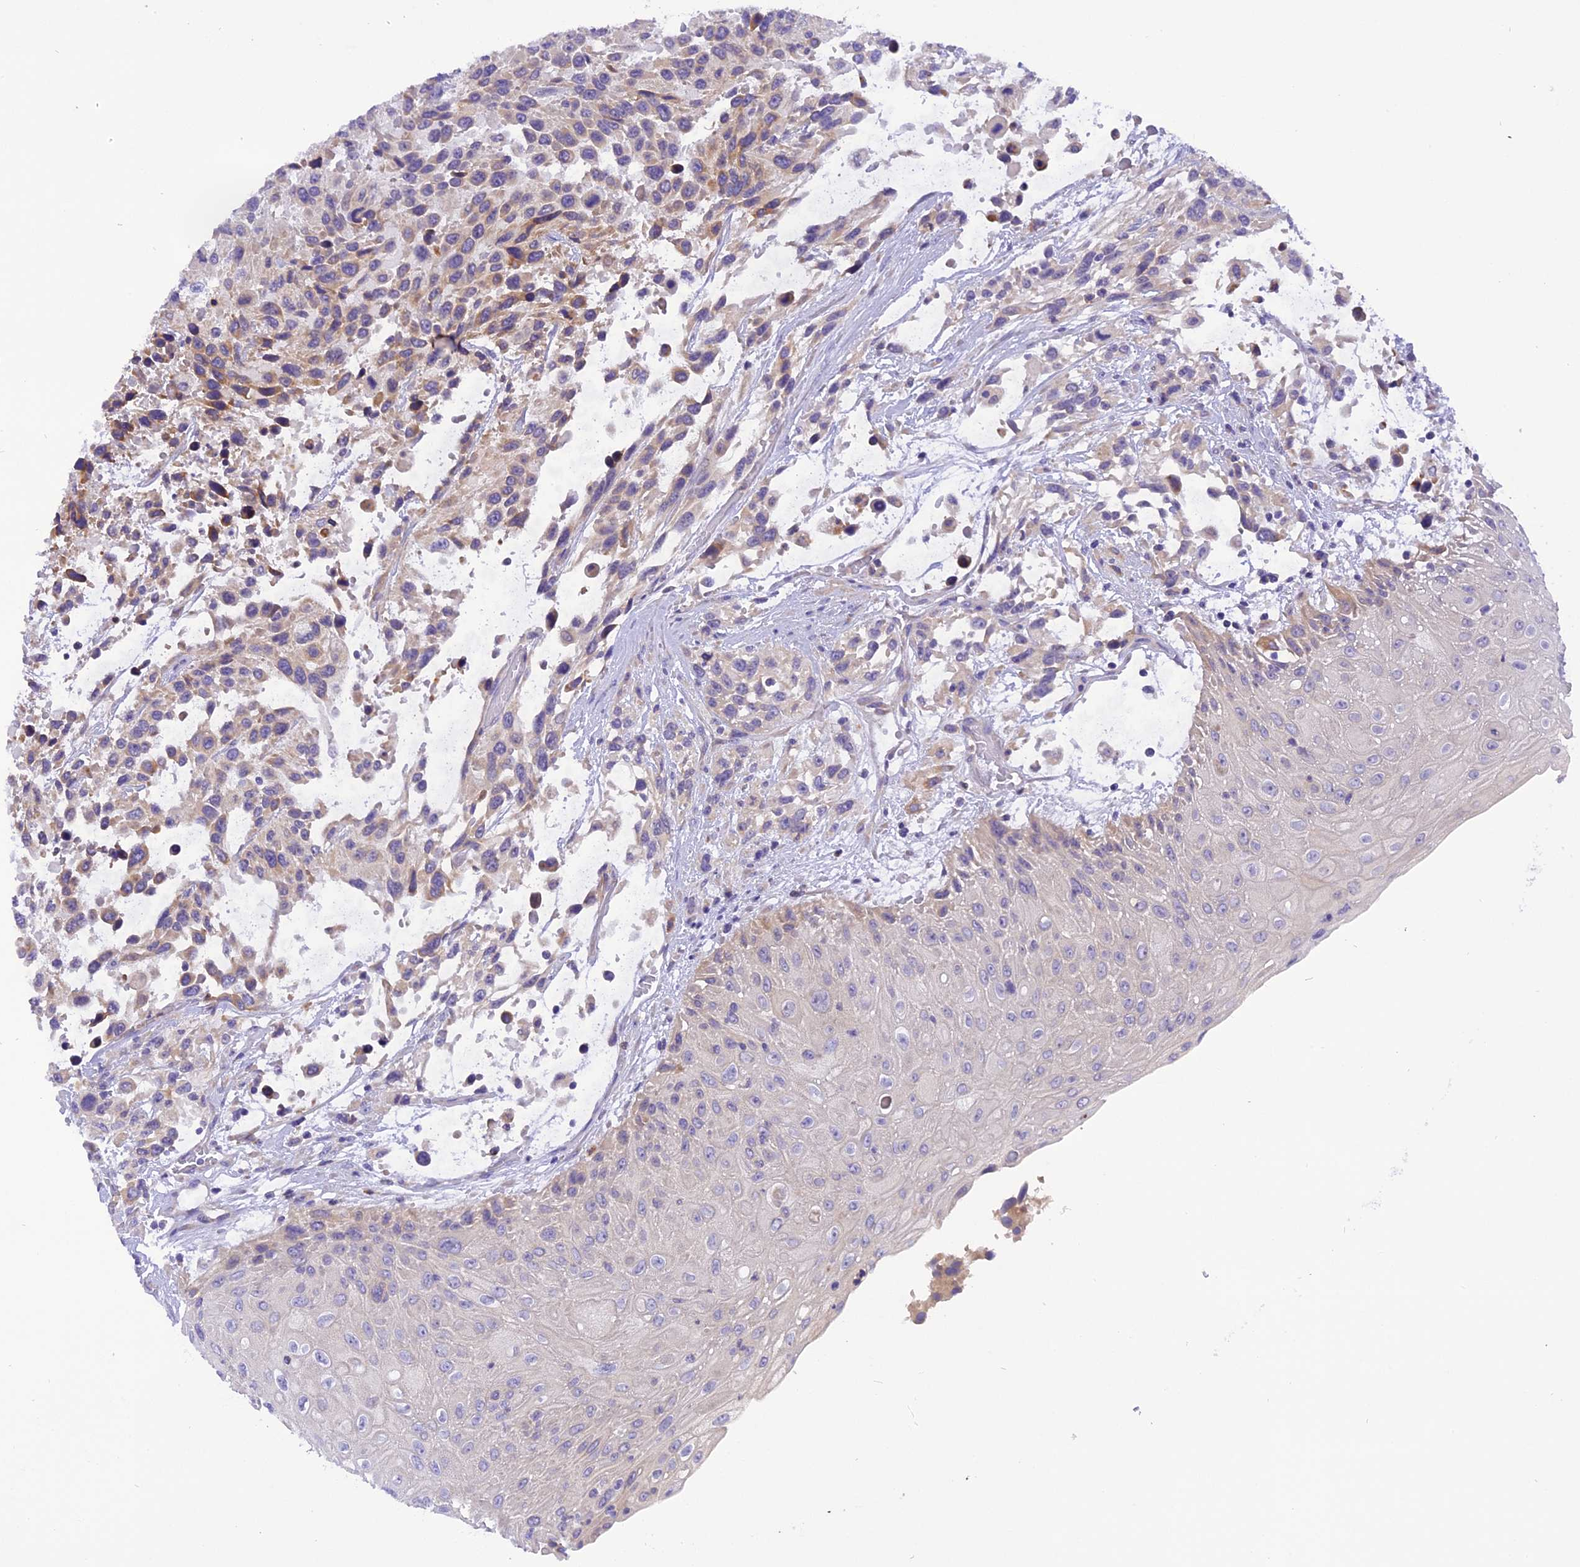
{"staining": {"intensity": "weak", "quantity": "<25%", "location": "cytoplasmic/membranous"}, "tissue": "urothelial cancer", "cell_type": "Tumor cells", "image_type": "cancer", "snomed": [{"axis": "morphology", "description": "Urothelial carcinoma, High grade"}, {"axis": "topography", "description": "Urinary bladder"}], "caption": "An image of human urothelial carcinoma (high-grade) is negative for staining in tumor cells.", "gene": "TRIM3", "patient": {"sex": "female", "age": 70}}